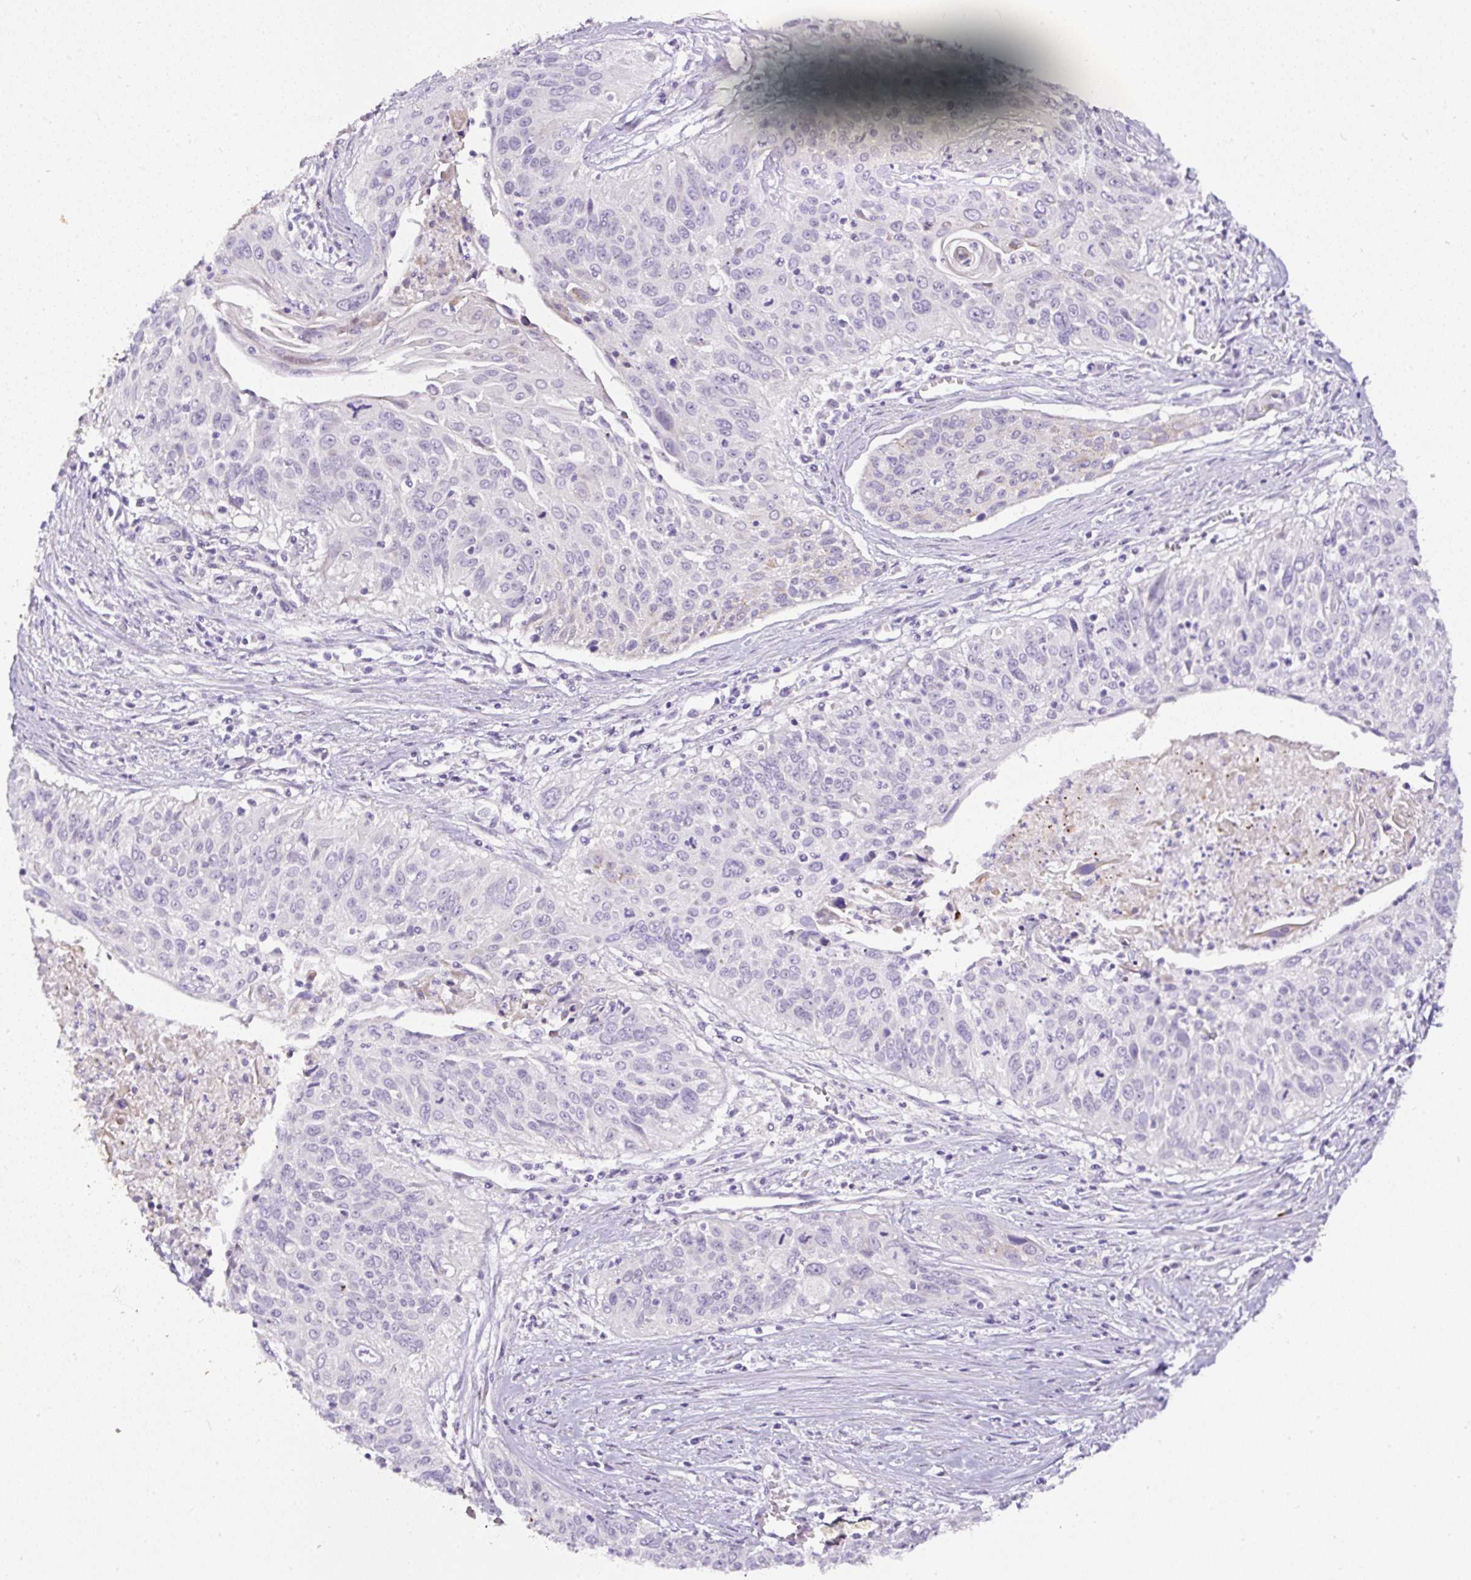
{"staining": {"intensity": "negative", "quantity": "none", "location": "none"}, "tissue": "cervical cancer", "cell_type": "Tumor cells", "image_type": "cancer", "snomed": [{"axis": "morphology", "description": "Squamous cell carcinoma, NOS"}, {"axis": "topography", "description": "Cervix"}], "caption": "Cervical cancer (squamous cell carcinoma) was stained to show a protein in brown. There is no significant expression in tumor cells. Nuclei are stained in blue.", "gene": "HPS4", "patient": {"sex": "female", "age": 55}}